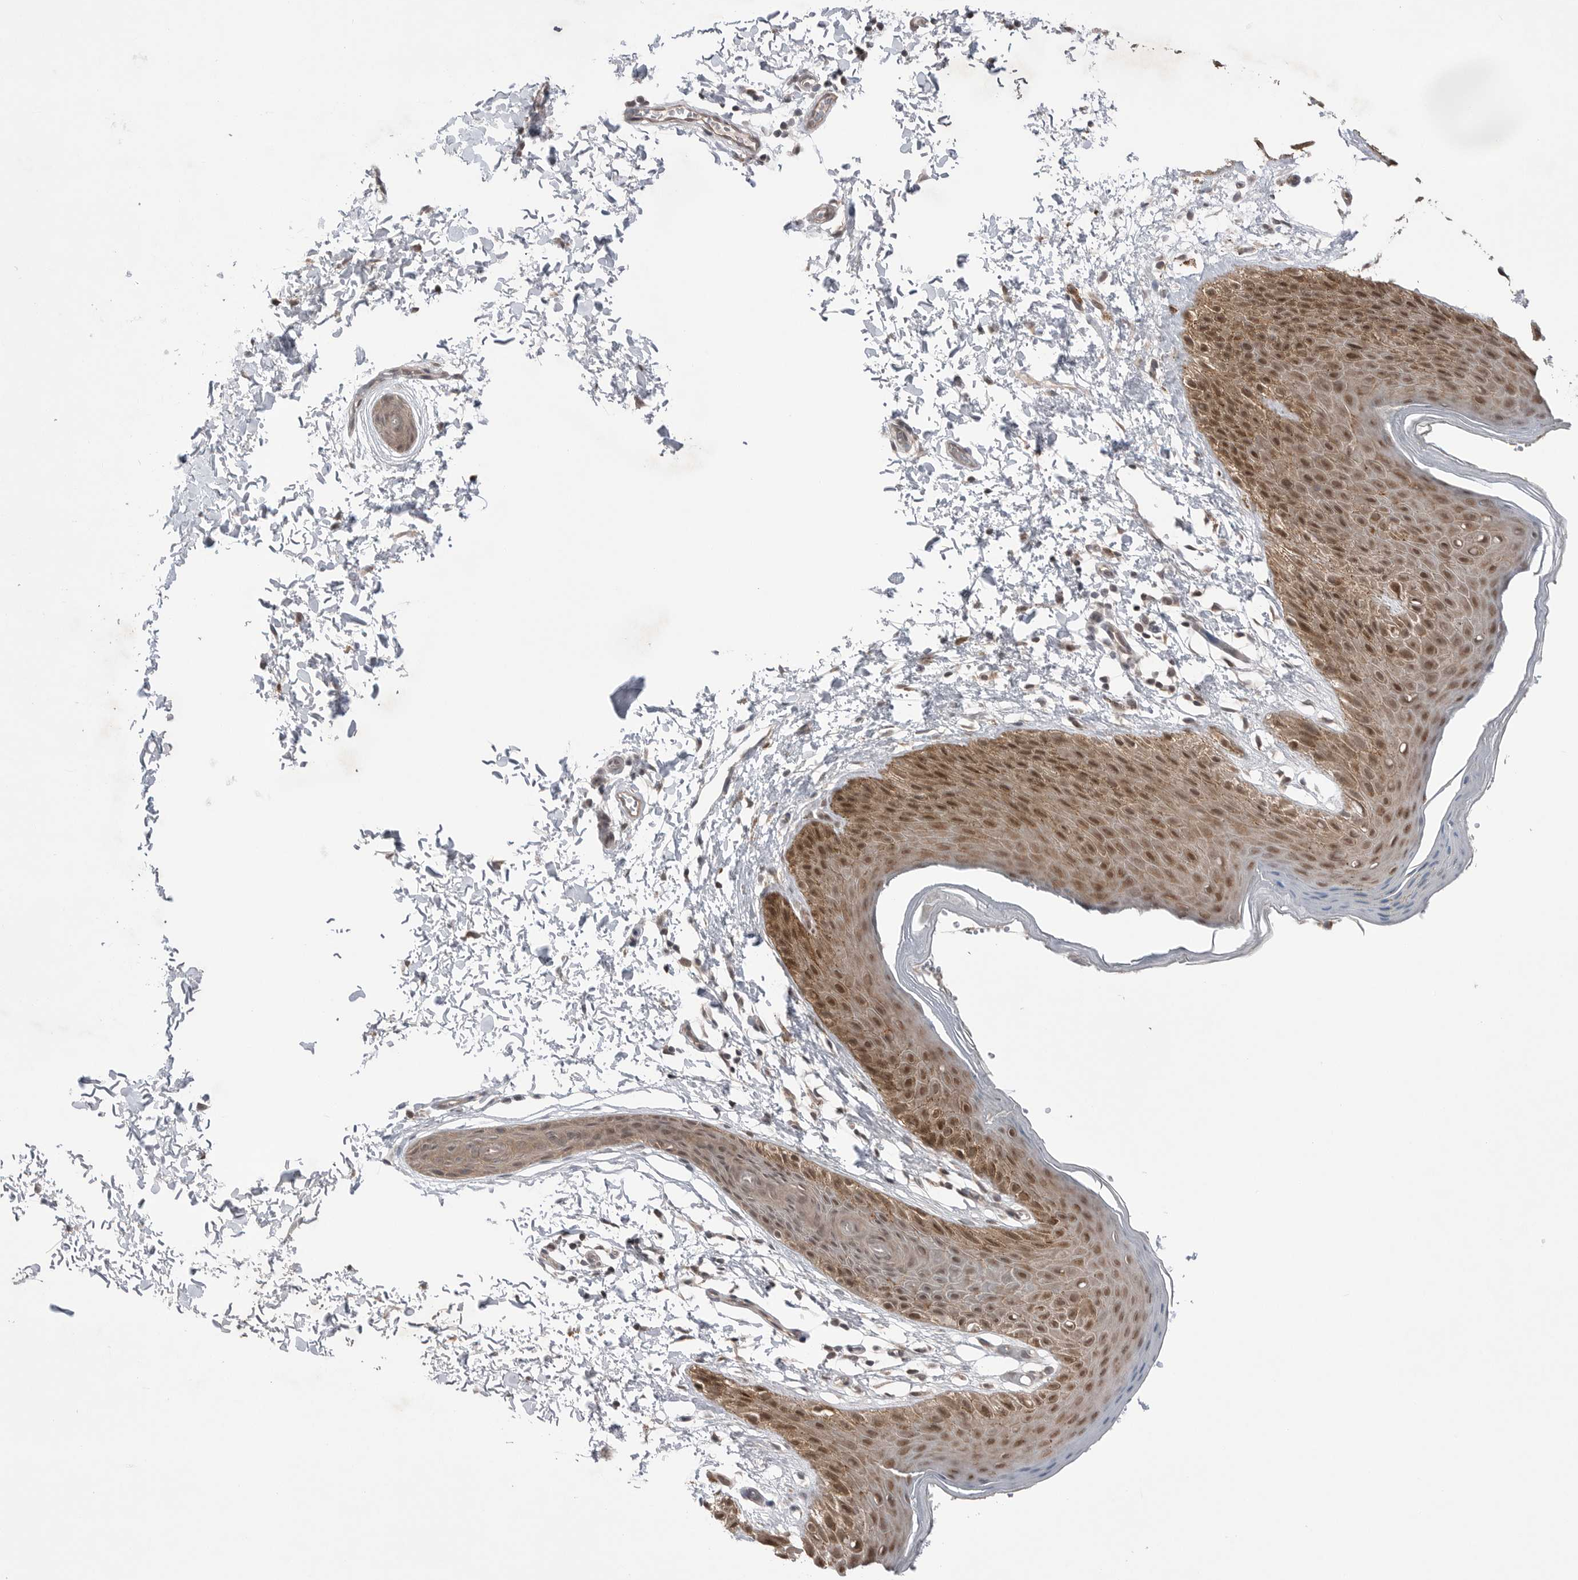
{"staining": {"intensity": "moderate", "quantity": "25%-75%", "location": "cytoplasmic/membranous,nuclear"}, "tissue": "skin", "cell_type": "Epidermal cells", "image_type": "normal", "snomed": [{"axis": "morphology", "description": "Normal tissue, NOS"}, {"axis": "topography", "description": "Anal"}, {"axis": "topography", "description": "Peripheral nerve tissue"}], "caption": "The immunohistochemical stain highlights moderate cytoplasmic/membranous,nuclear staining in epidermal cells of normal skin. The protein is shown in brown color, while the nuclei are stained blue.", "gene": "NTAQ1", "patient": {"sex": "male", "age": 44}}